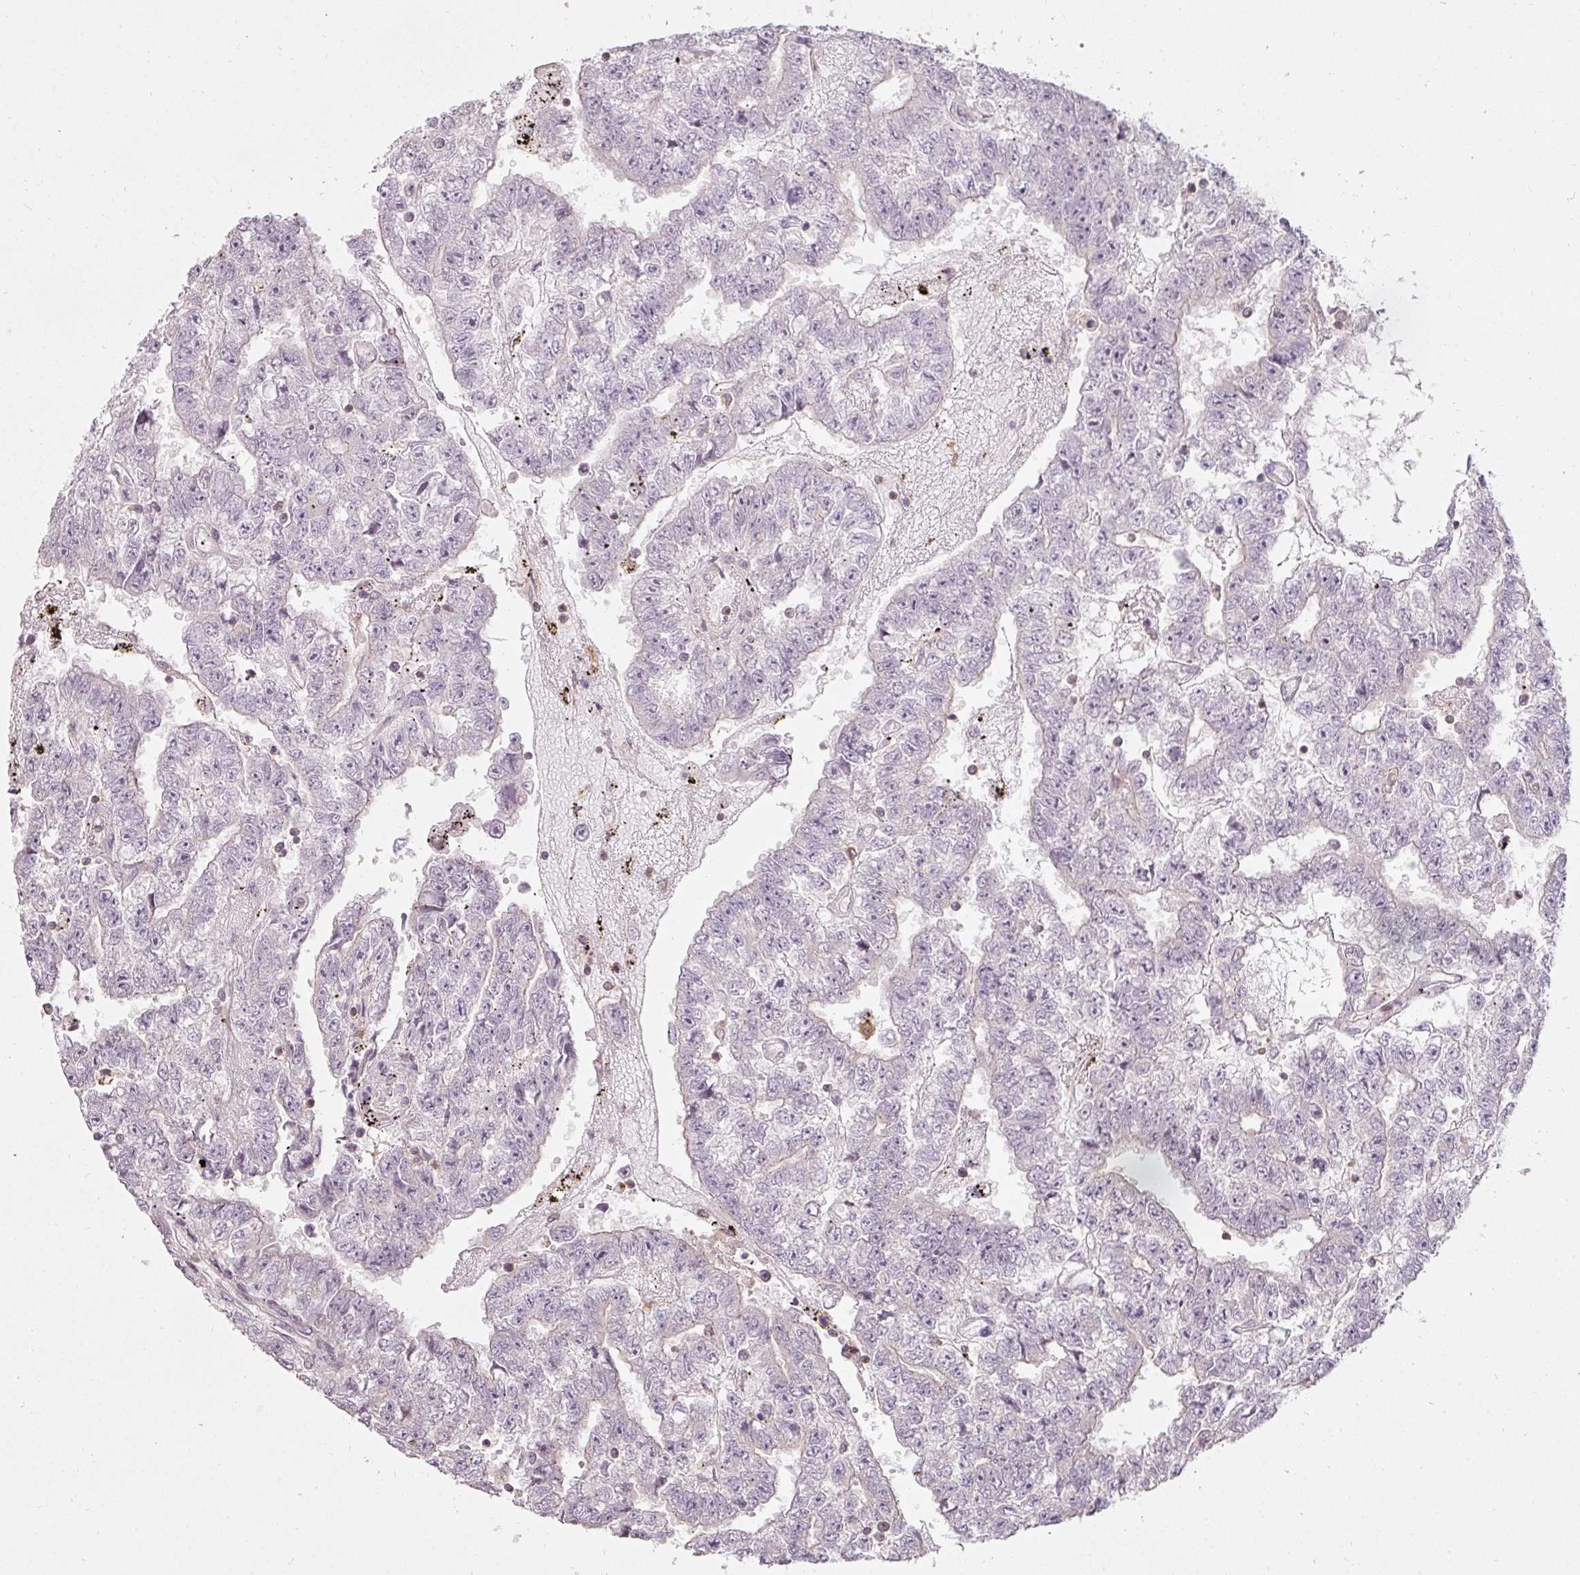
{"staining": {"intensity": "negative", "quantity": "none", "location": "none"}, "tissue": "testis cancer", "cell_type": "Tumor cells", "image_type": "cancer", "snomed": [{"axis": "morphology", "description": "Carcinoma, Embryonal, NOS"}, {"axis": "topography", "description": "Testis"}], "caption": "Image shows no significant protein expression in tumor cells of testis embryonal carcinoma.", "gene": "STK4", "patient": {"sex": "male", "age": 25}}